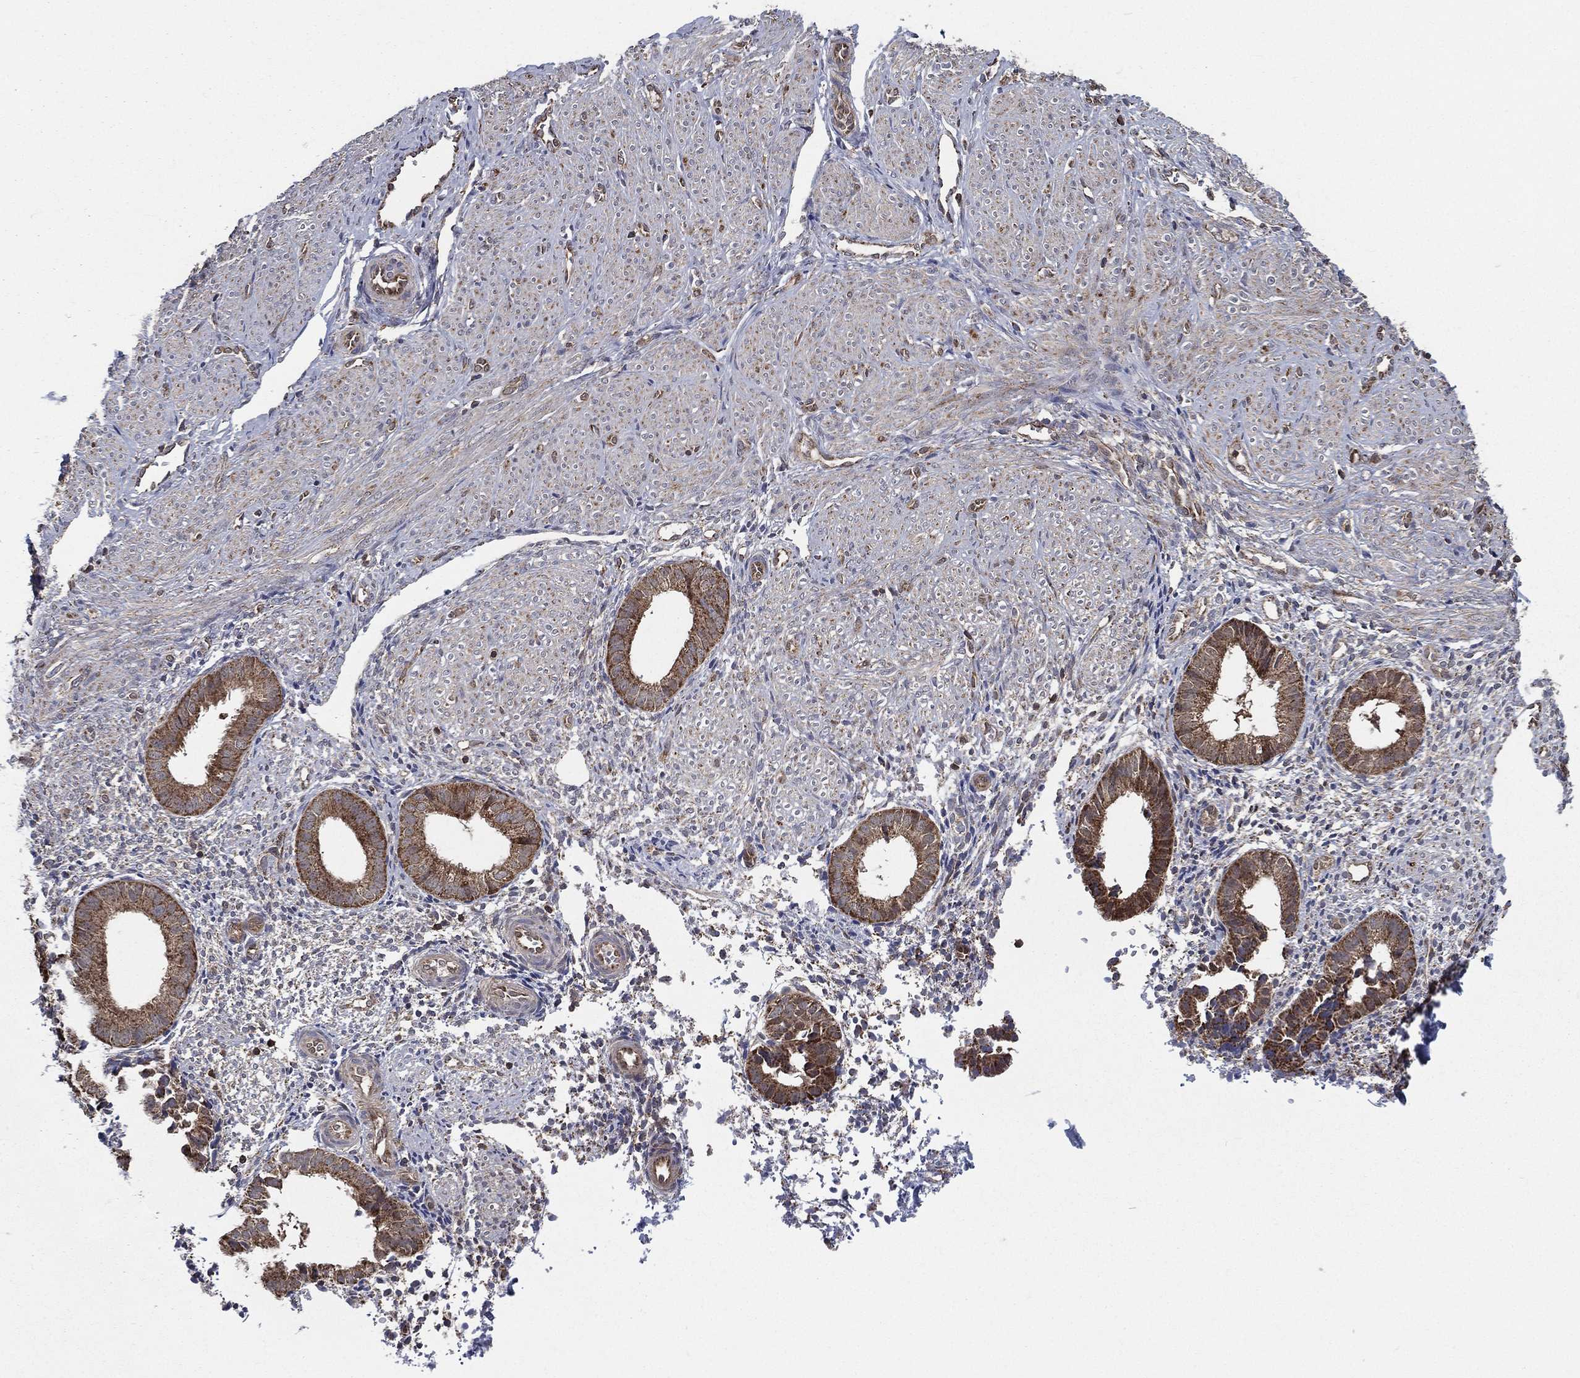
{"staining": {"intensity": "negative", "quantity": "none", "location": "none"}, "tissue": "endometrium", "cell_type": "Cells in endometrial stroma", "image_type": "normal", "snomed": [{"axis": "morphology", "description": "Normal tissue, NOS"}, {"axis": "topography", "description": "Endometrium"}], "caption": "DAB (3,3'-diaminobenzidine) immunohistochemical staining of unremarkable endometrium demonstrates no significant positivity in cells in endometrial stroma.", "gene": "ENSG00000288684", "patient": {"sex": "female", "age": 47}}